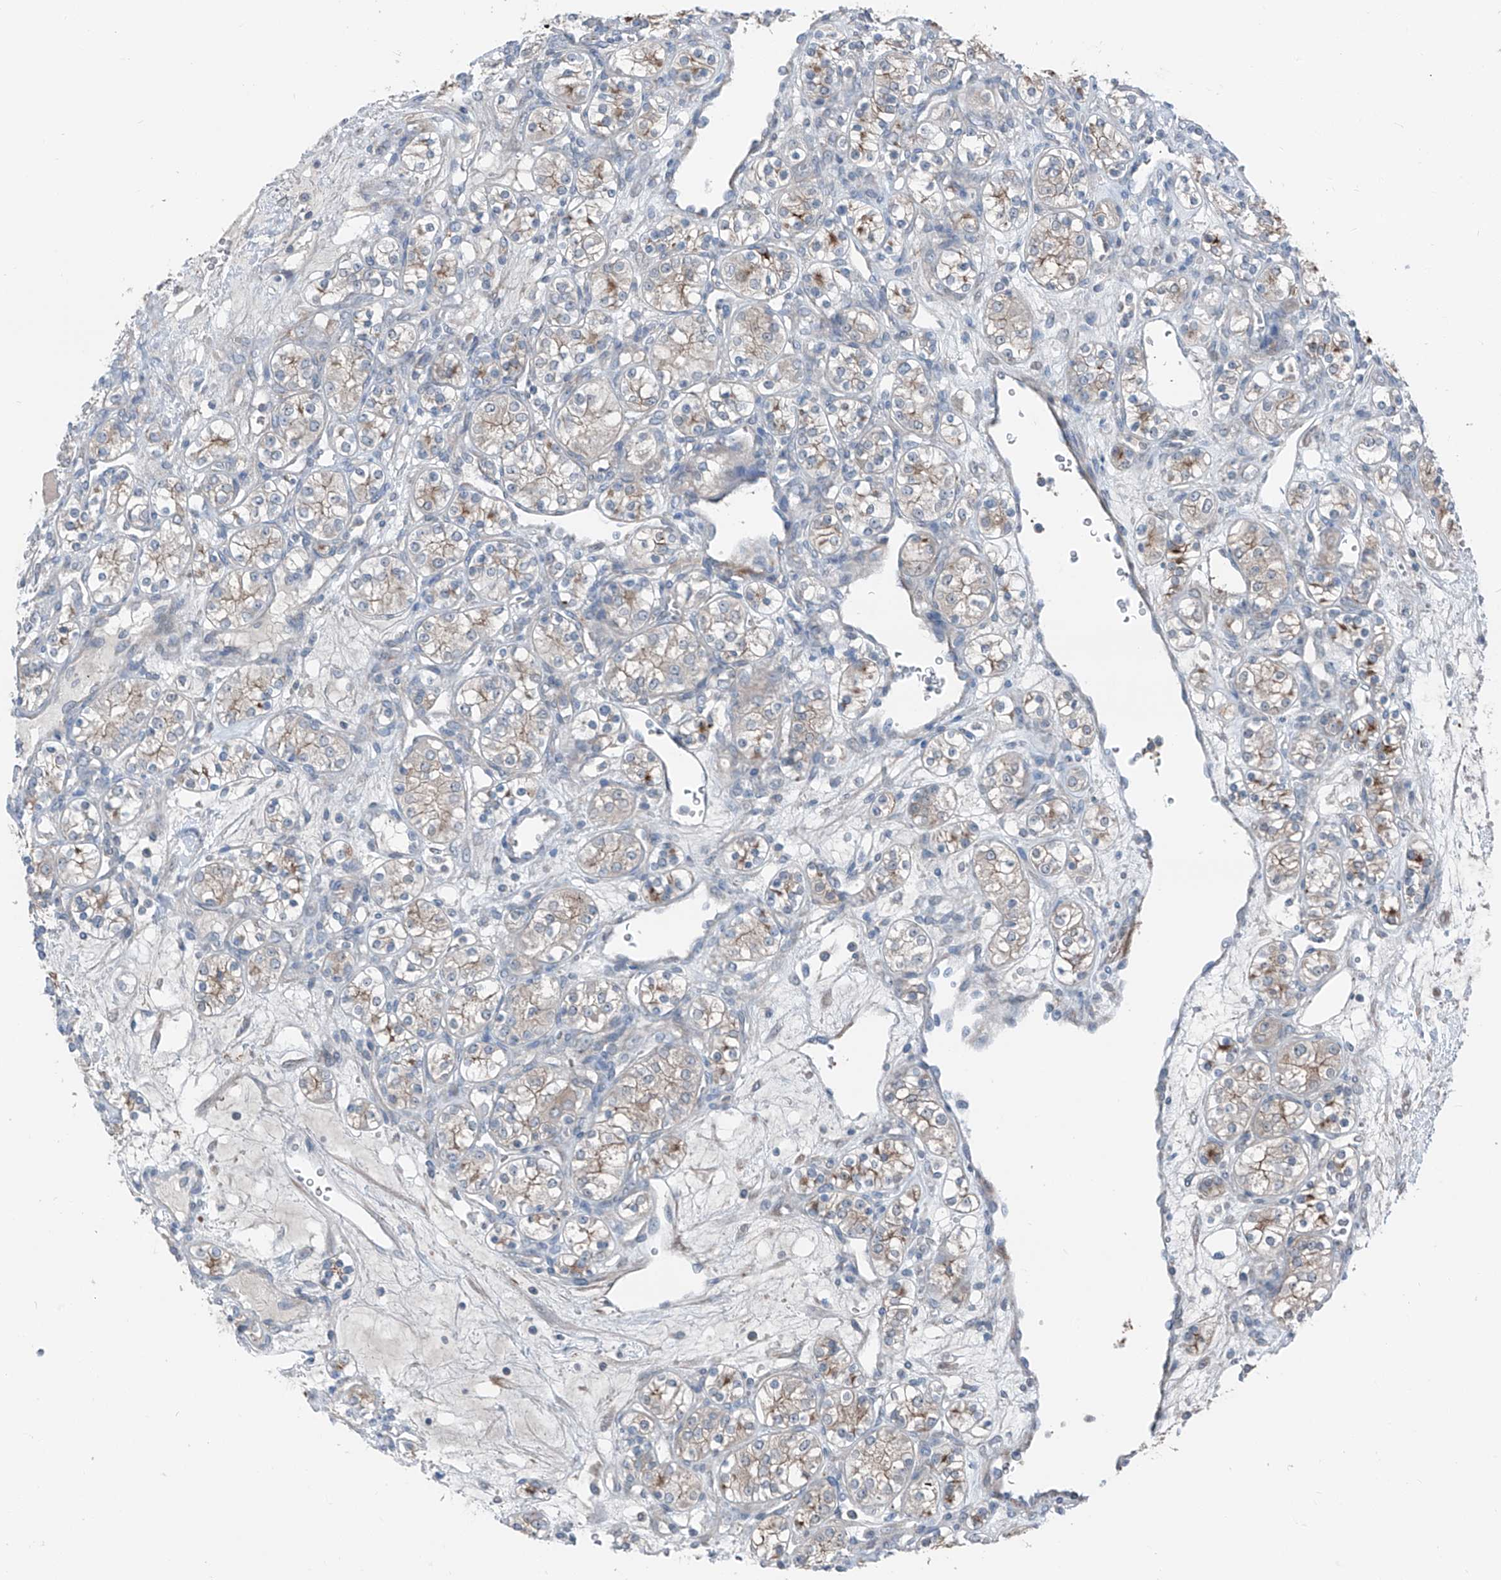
{"staining": {"intensity": "weak", "quantity": "25%-75%", "location": "cytoplasmic/membranous"}, "tissue": "renal cancer", "cell_type": "Tumor cells", "image_type": "cancer", "snomed": [{"axis": "morphology", "description": "Adenocarcinoma, NOS"}, {"axis": "topography", "description": "Kidney"}], "caption": "Immunohistochemistry (IHC) (DAB) staining of human adenocarcinoma (renal) demonstrates weak cytoplasmic/membranous protein staining in about 25%-75% of tumor cells. The protein is stained brown, and the nuclei are stained in blue (DAB (3,3'-diaminobenzidine) IHC with brightfield microscopy, high magnification).", "gene": "HSPB11", "patient": {"sex": "male", "age": 77}}